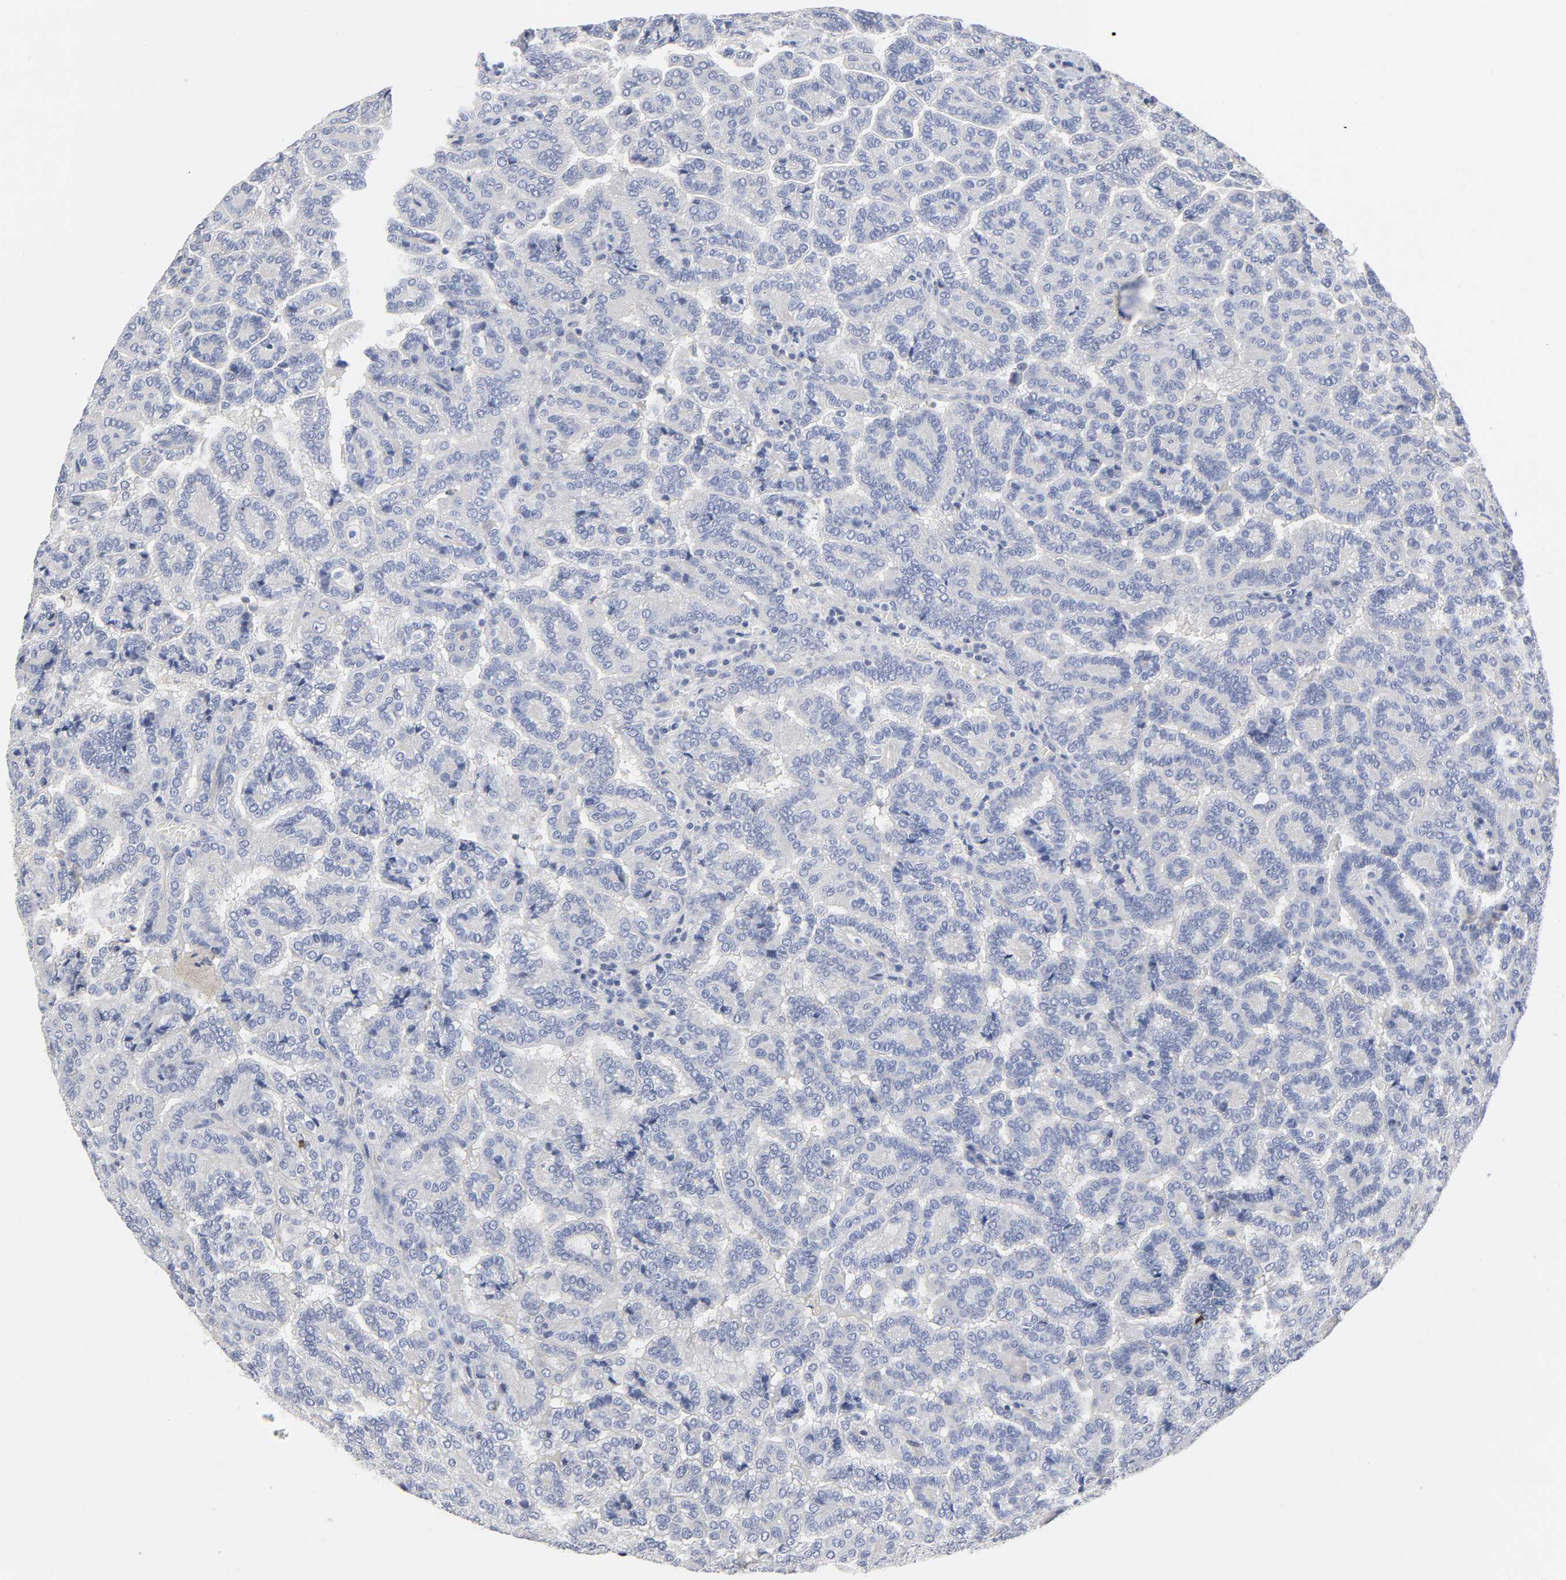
{"staining": {"intensity": "negative", "quantity": "none", "location": "none"}, "tissue": "renal cancer", "cell_type": "Tumor cells", "image_type": "cancer", "snomed": [{"axis": "morphology", "description": "Adenocarcinoma, NOS"}, {"axis": "topography", "description": "Kidney"}], "caption": "IHC photomicrograph of adenocarcinoma (renal) stained for a protein (brown), which reveals no staining in tumor cells.", "gene": "ROCK1", "patient": {"sex": "male", "age": 61}}